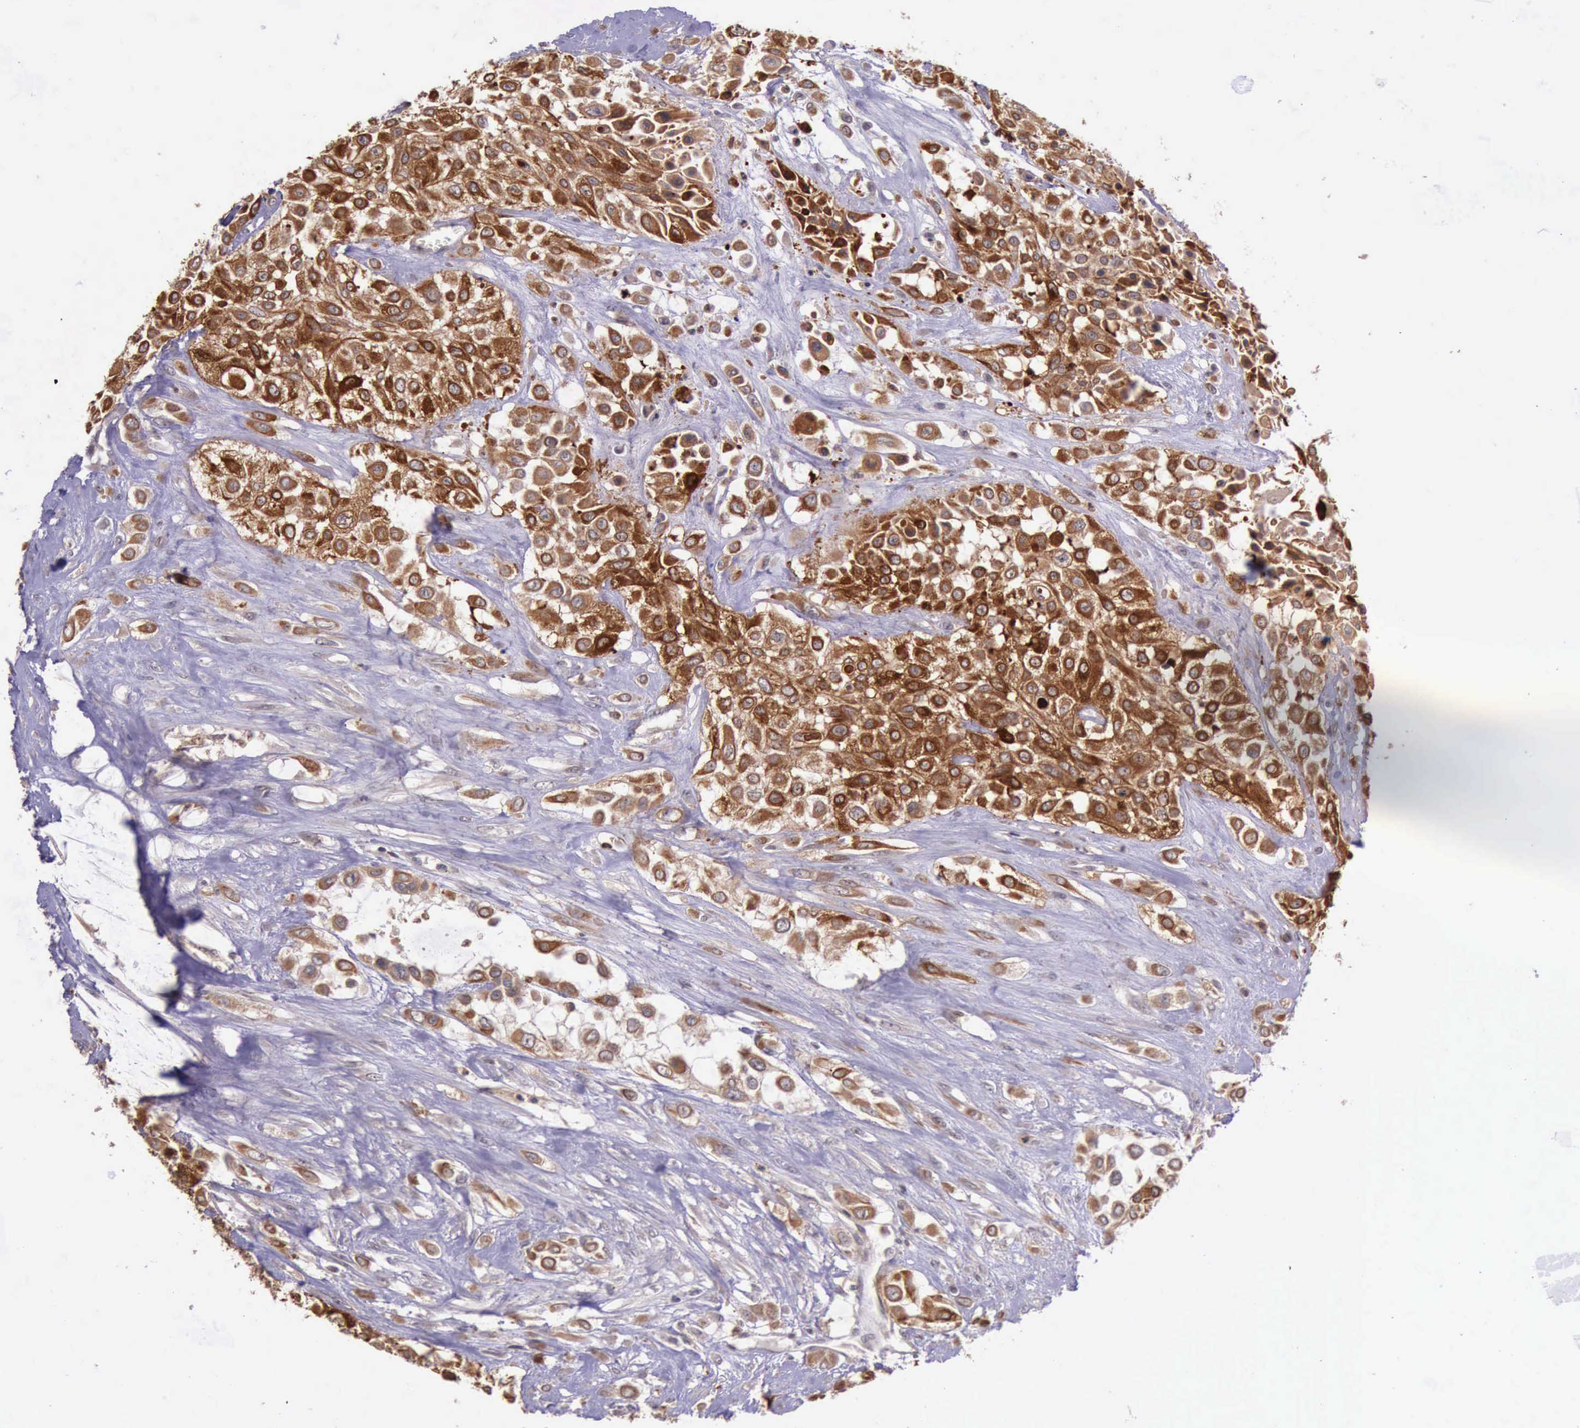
{"staining": {"intensity": "moderate", "quantity": ">75%", "location": "cytoplasmic/membranous"}, "tissue": "urothelial cancer", "cell_type": "Tumor cells", "image_type": "cancer", "snomed": [{"axis": "morphology", "description": "Urothelial carcinoma, High grade"}, {"axis": "topography", "description": "Urinary bladder"}], "caption": "The immunohistochemical stain labels moderate cytoplasmic/membranous expression in tumor cells of urothelial carcinoma (high-grade) tissue.", "gene": "PRICKLE3", "patient": {"sex": "male", "age": 57}}